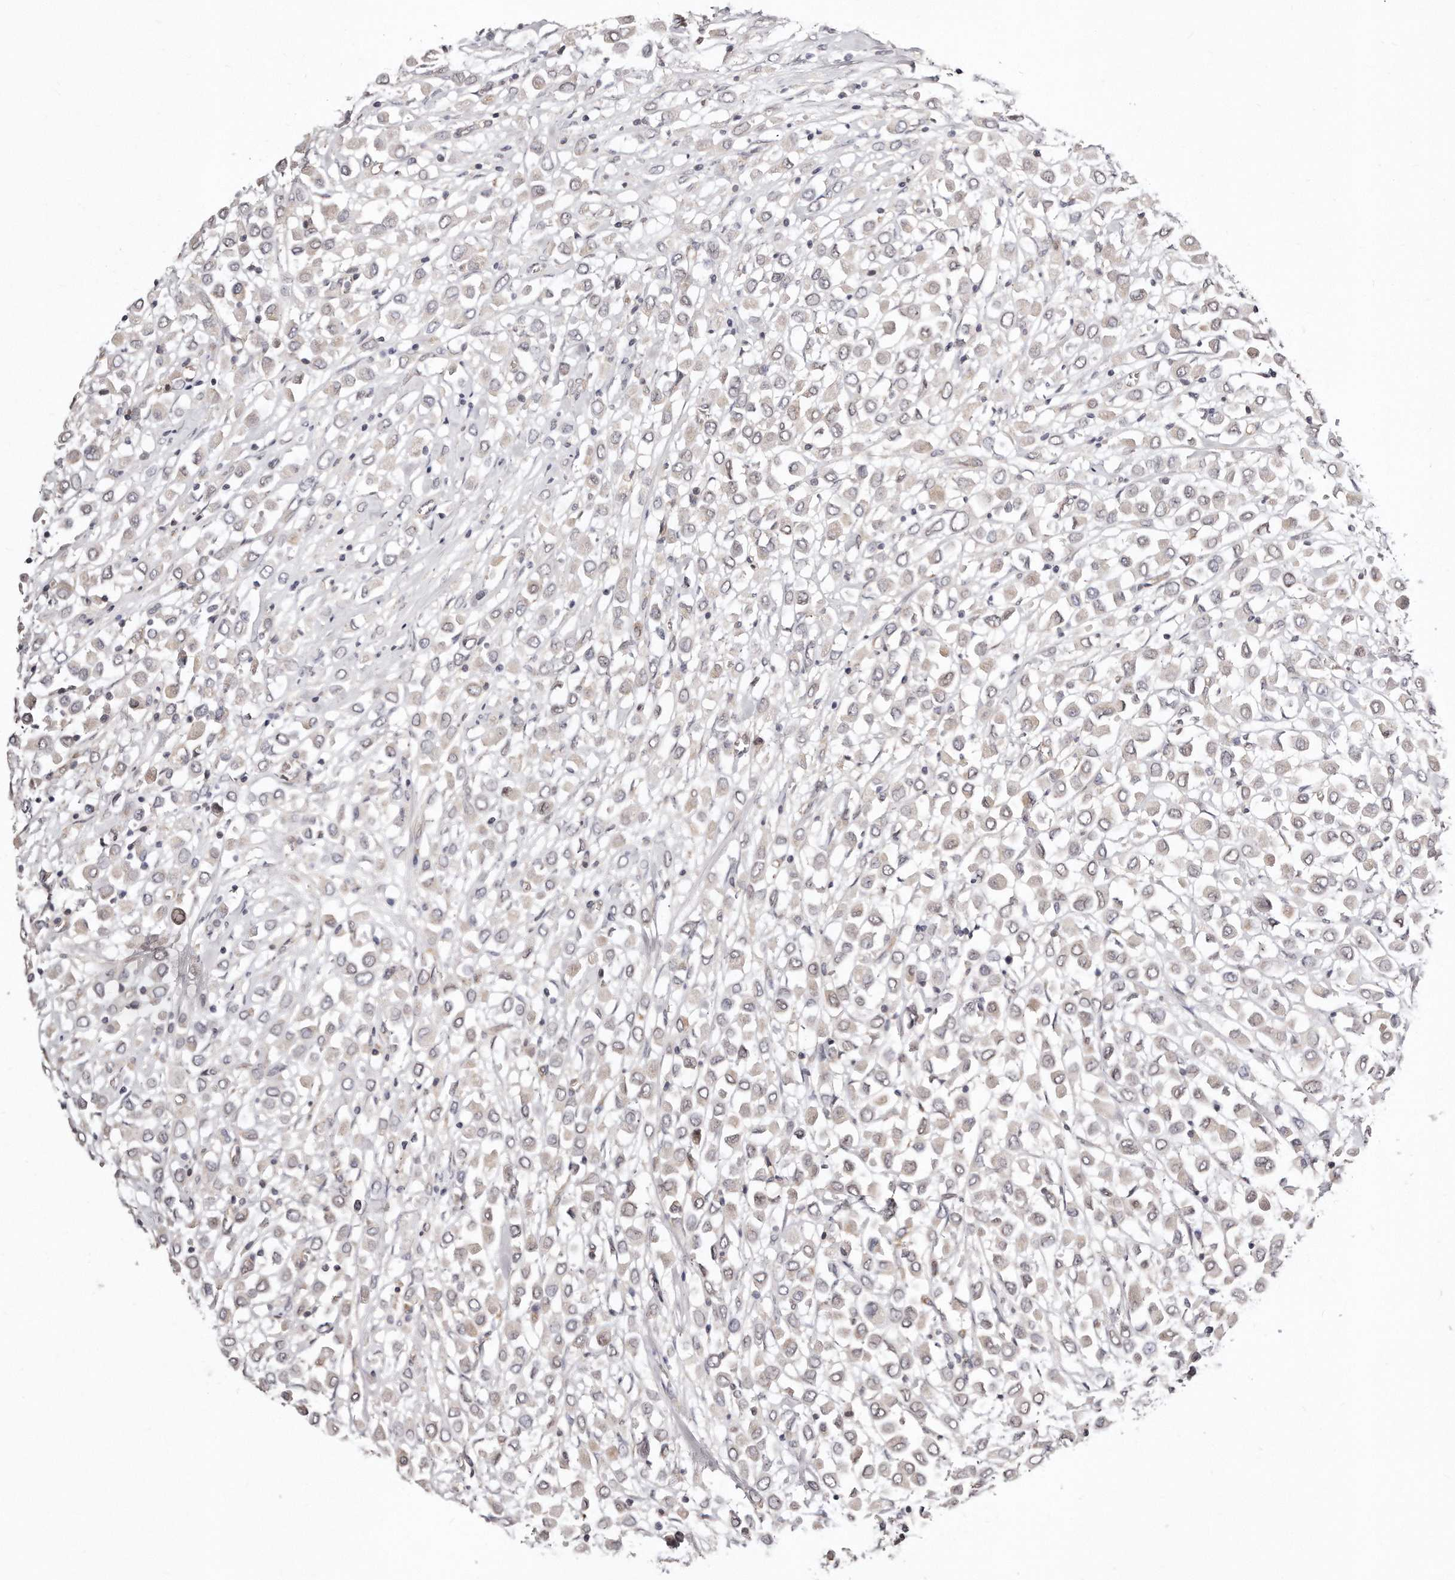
{"staining": {"intensity": "negative", "quantity": "none", "location": "none"}, "tissue": "breast cancer", "cell_type": "Tumor cells", "image_type": "cancer", "snomed": [{"axis": "morphology", "description": "Duct carcinoma"}, {"axis": "topography", "description": "Breast"}], "caption": "Immunohistochemistry micrograph of human breast cancer stained for a protein (brown), which reveals no expression in tumor cells.", "gene": "CASZ1", "patient": {"sex": "female", "age": 61}}